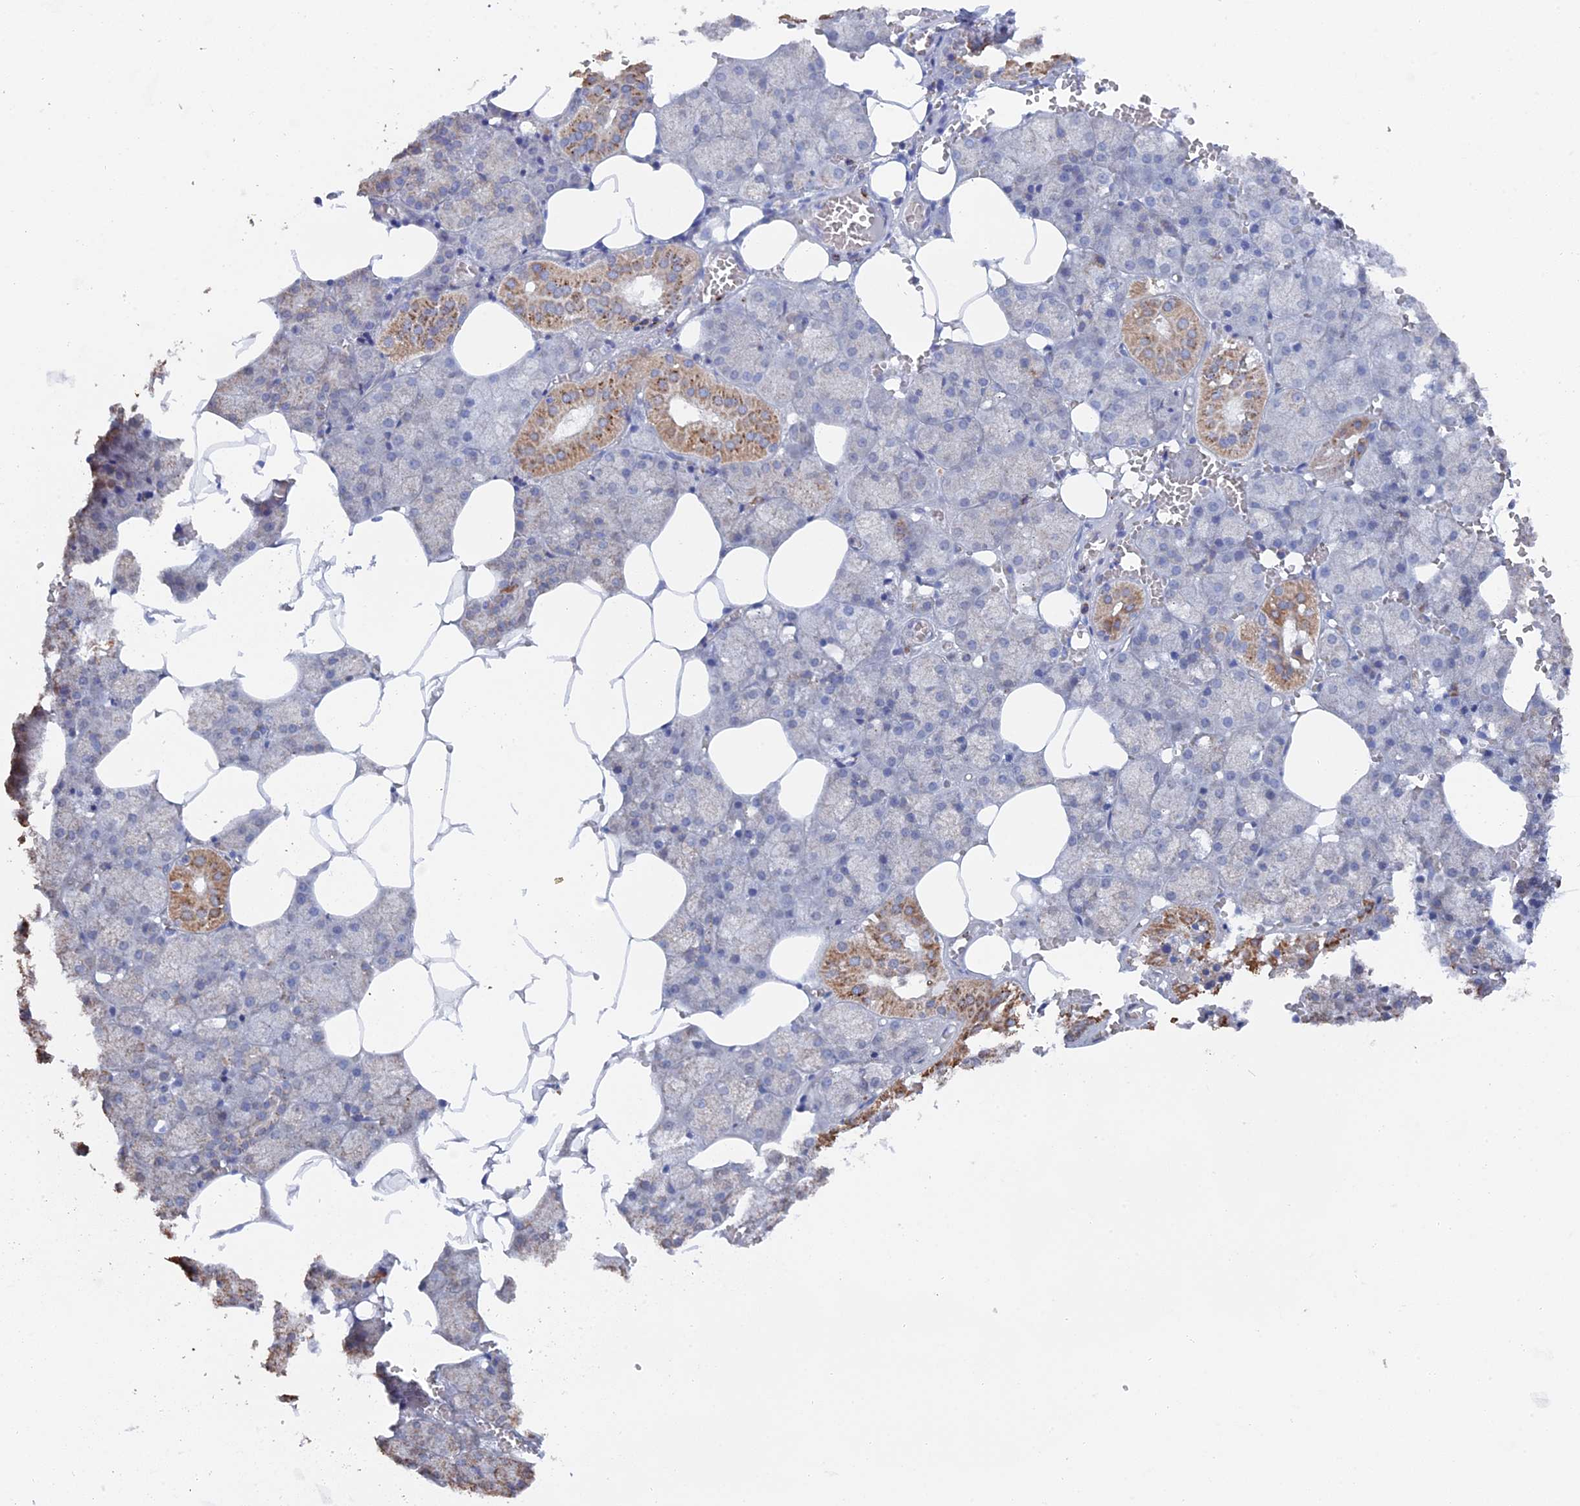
{"staining": {"intensity": "strong", "quantity": "<25%", "location": "cytoplasmic/membranous"}, "tissue": "salivary gland", "cell_type": "Glandular cells", "image_type": "normal", "snomed": [{"axis": "morphology", "description": "Normal tissue, NOS"}, {"axis": "topography", "description": "Salivary gland"}], "caption": "This is a photomicrograph of immunohistochemistry (IHC) staining of benign salivary gland, which shows strong positivity in the cytoplasmic/membranous of glandular cells.", "gene": "SMG9", "patient": {"sex": "male", "age": 62}}